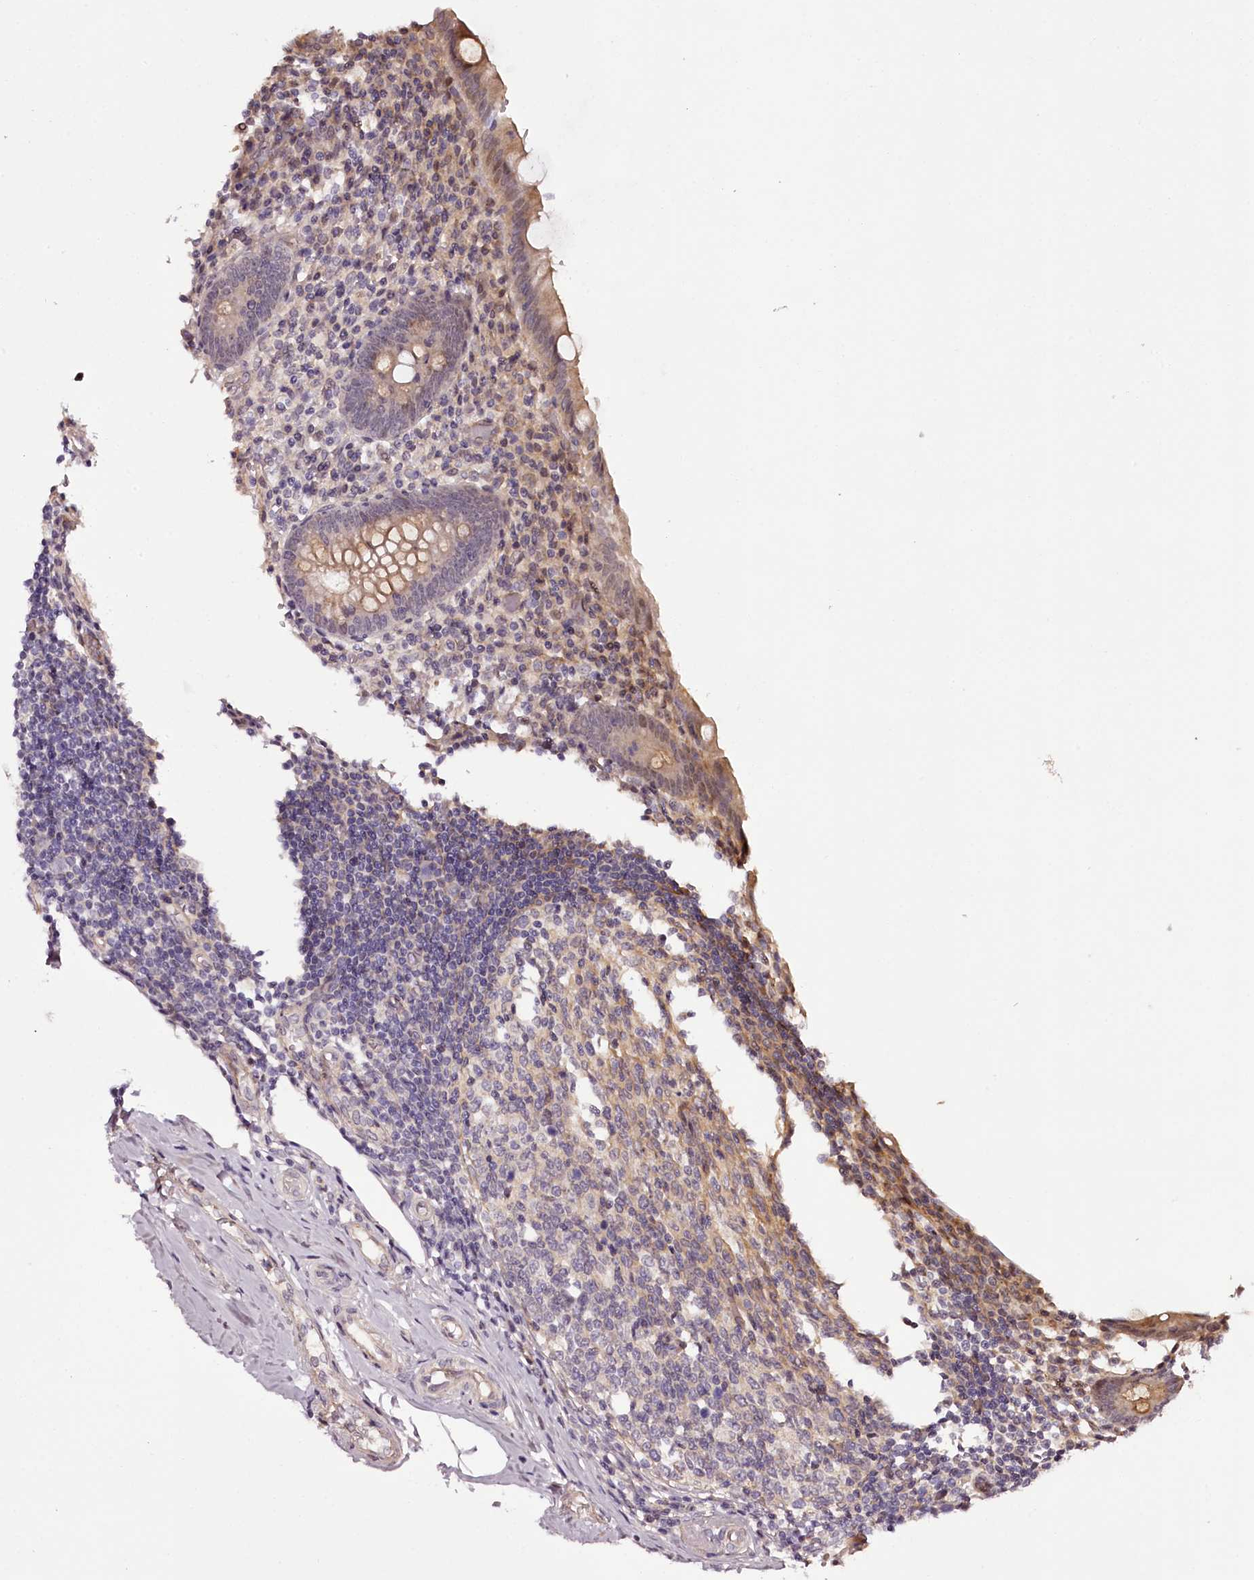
{"staining": {"intensity": "moderate", "quantity": "25%-75%", "location": "cytoplasmic/membranous"}, "tissue": "appendix", "cell_type": "Glandular cells", "image_type": "normal", "snomed": [{"axis": "morphology", "description": "Normal tissue, NOS"}, {"axis": "topography", "description": "Appendix"}], "caption": "Immunohistochemistry (DAB (3,3'-diaminobenzidine)) staining of benign appendix reveals moderate cytoplasmic/membranous protein staining in about 25%-75% of glandular cells.", "gene": "TTC33", "patient": {"sex": "female", "age": 17}}